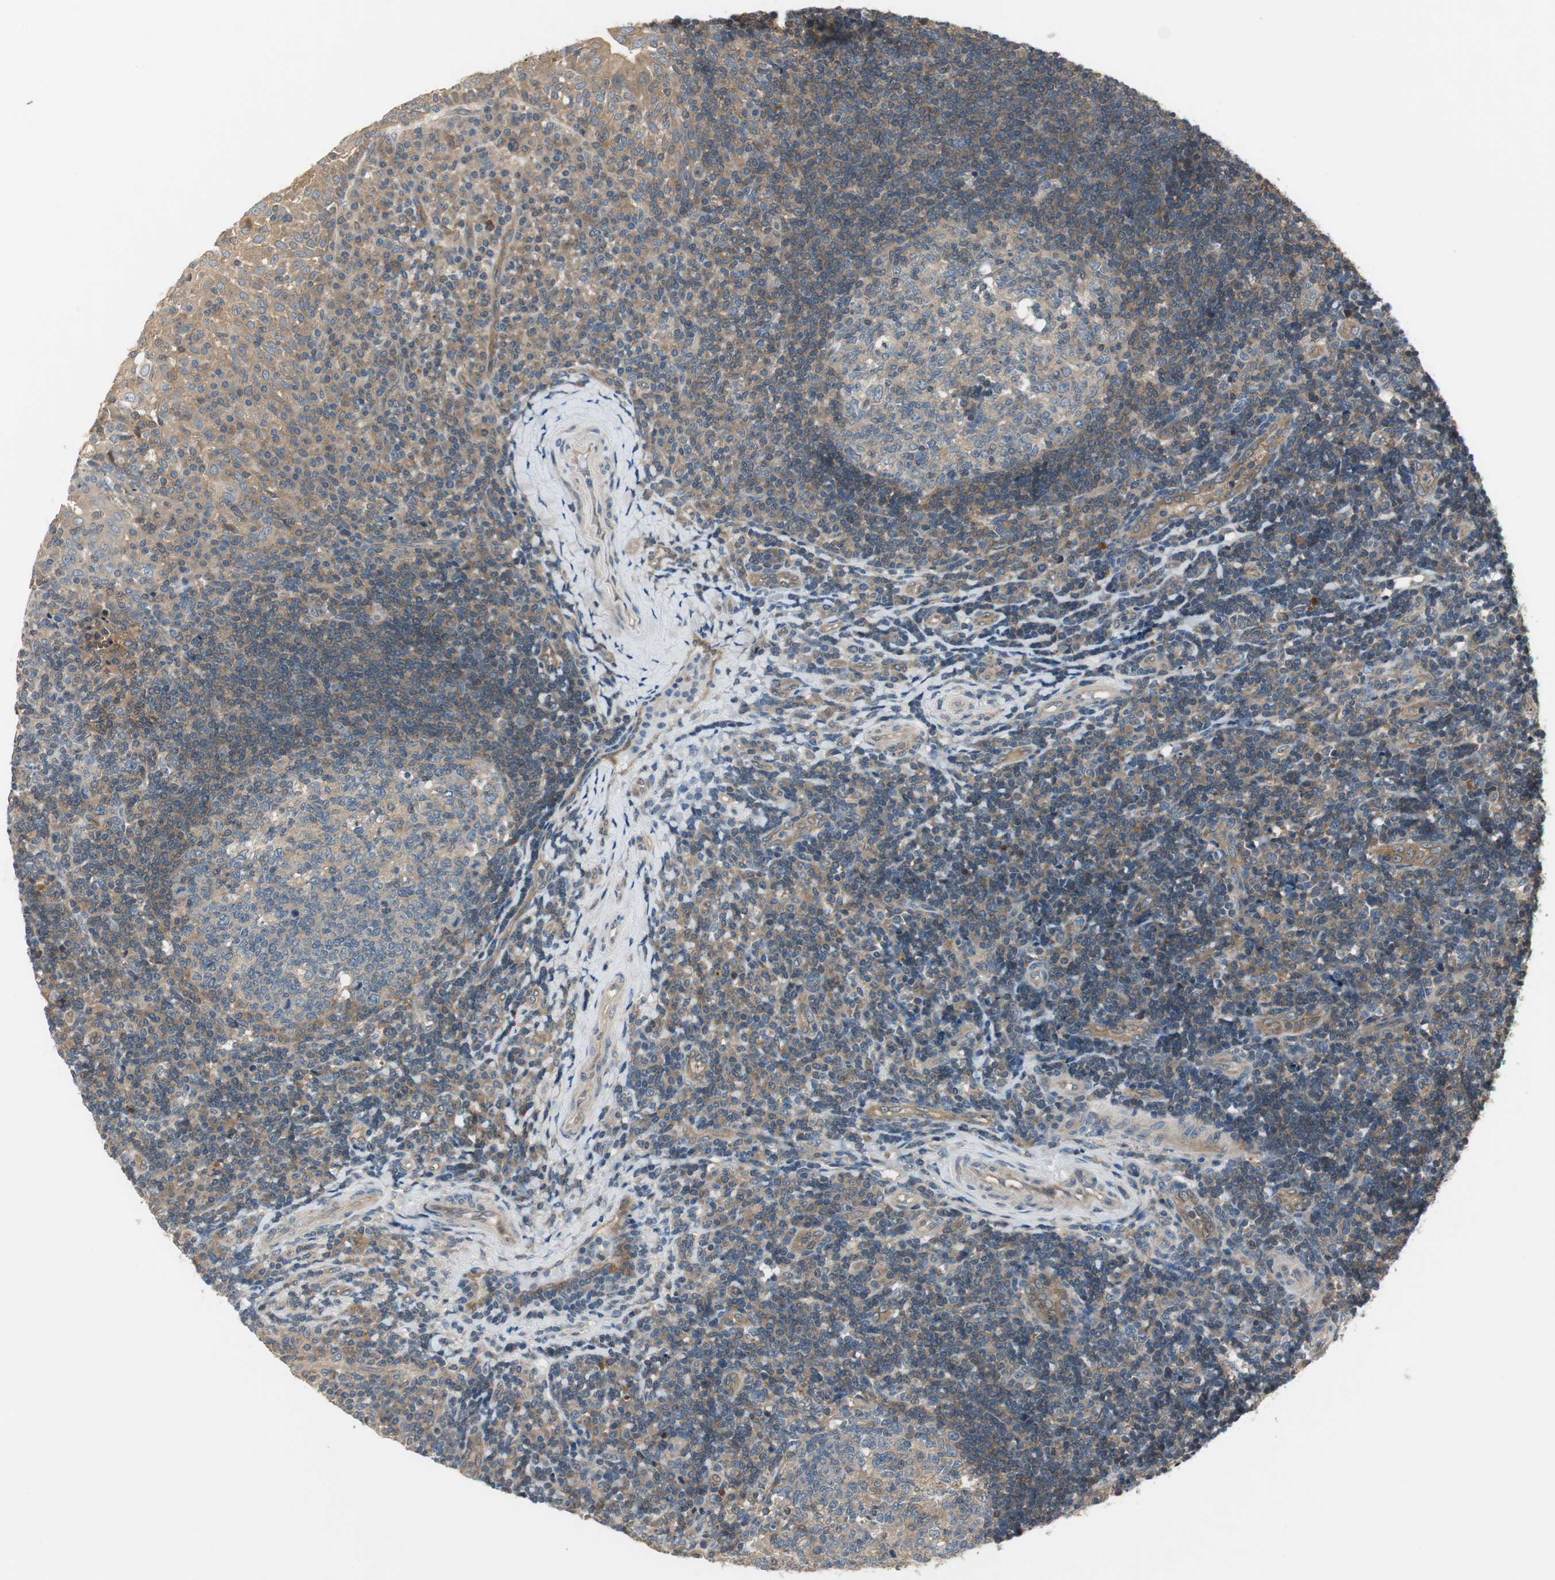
{"staining": {"intensity": "weak", "quantity": ">75%", "location": "cytoplasmic/membranous"}, "tissue": "tonsil", "cell_type": "Germinal center cells", "image_type": "normal", "snomed": [{"axis": "morphology", "description": "Normal tissue, NOS"}, {"axis": "topography", "description": "Tonsil"}], "caption": "Unremarkable tonsil reveals weak cytoplasmic/membranous positivity in approximately >75% of germinal center cells The staining was performed using DAB to visualize the protein expression in brown, while the nuclei were stained in blue with hematoxylin (Magnification: 20x)..", "gene": "PRKAA1", "patient": {"sex": "female", "age": 40}}